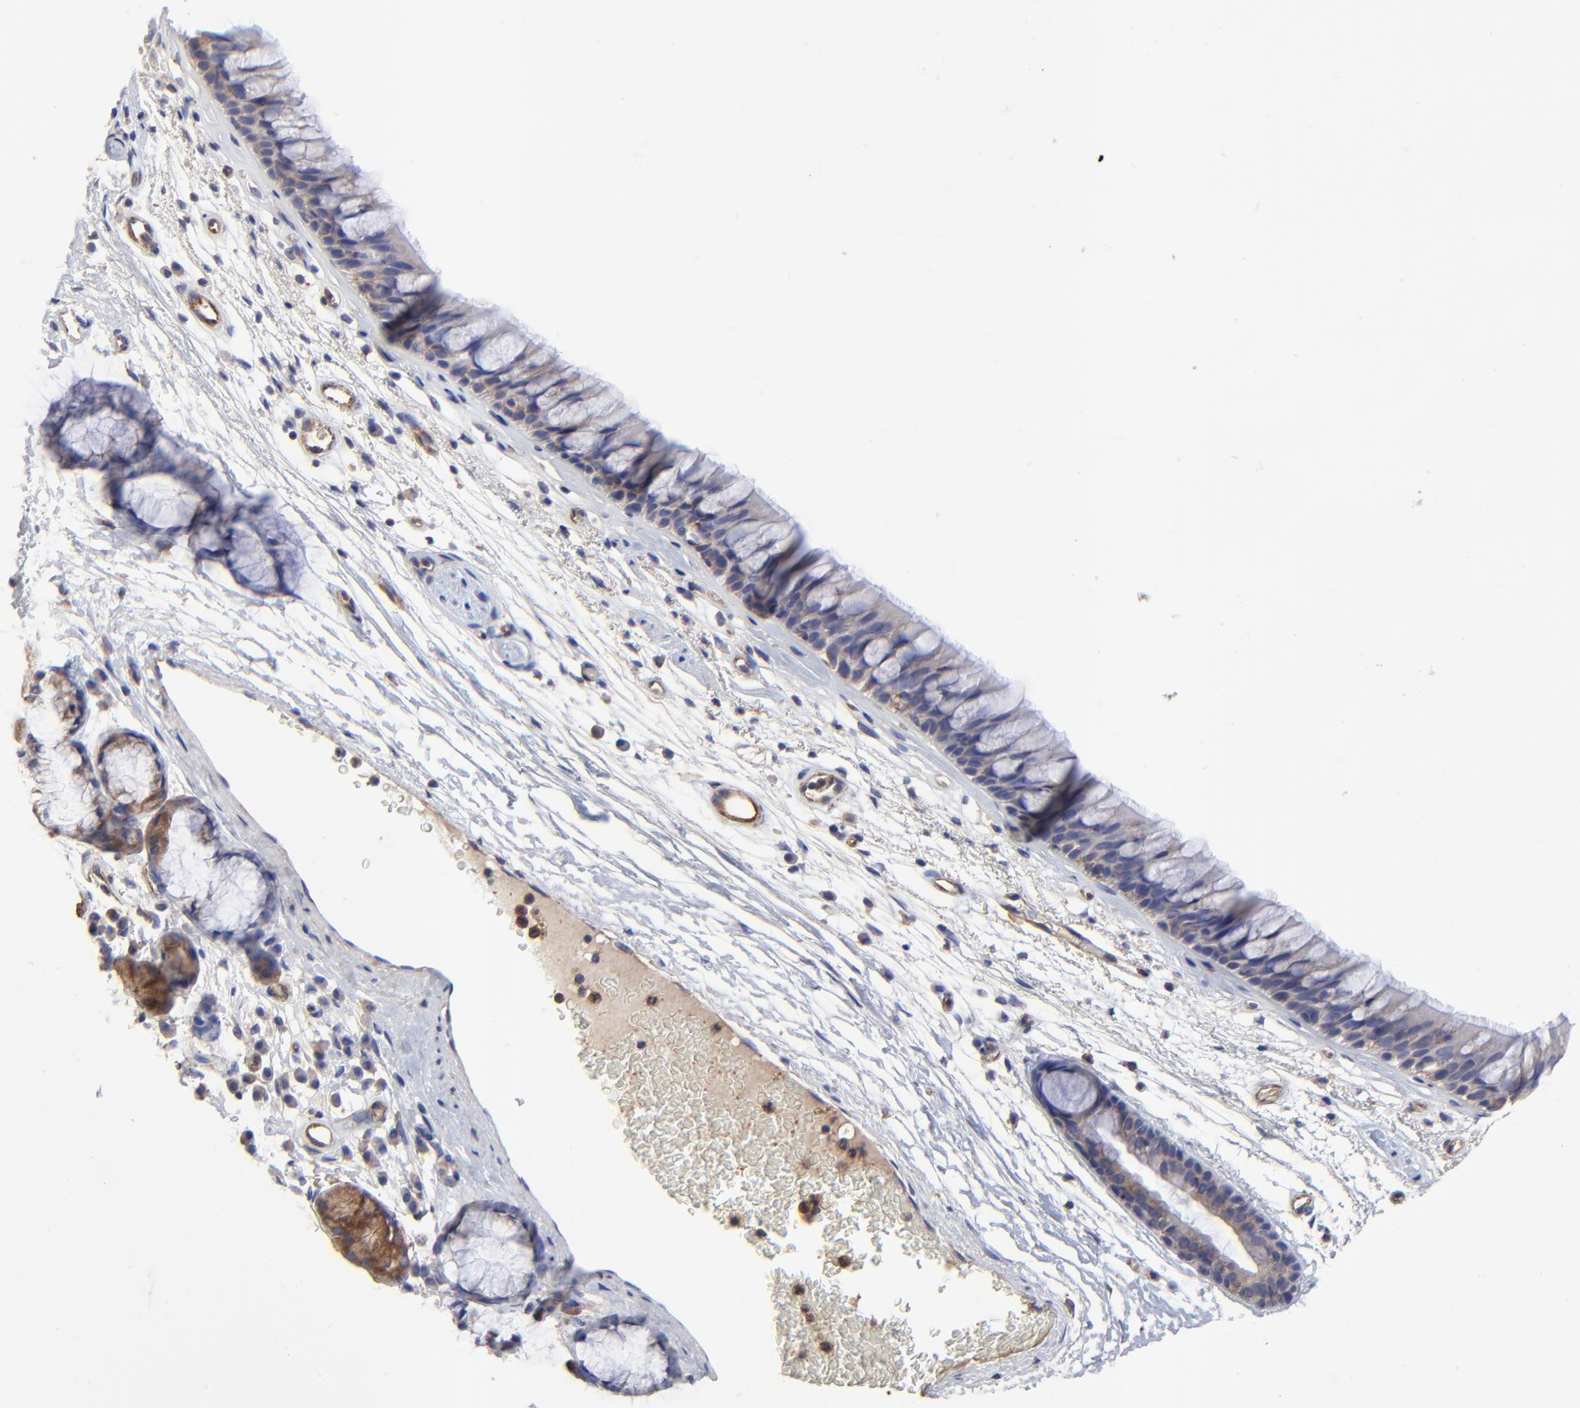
{"staining": {"intensity": "weak", "quantity": "<25%", "location": "cytoplasmic/membranous"}, "tissue": "bronchus", "cell_type": "Respiratory epithelial cells", "image_type": "normal", "snomed": [{"axis": "morphology", "description": "Normal tissue, NOS"}, {"axis": "morphology", "description": "Adenocarcinoma, NOS"}, {"axis": "topography", "description": "Bronchus"}, {"axis": "topography", "description": "Lung"}], "caption": "An IHC histopathology image of normal bronchus is shown. There is no staining in respiratory epithelial cells of bronchus.", "gene": "SULF2", "patient": {"sex": "female", "age": 54}}